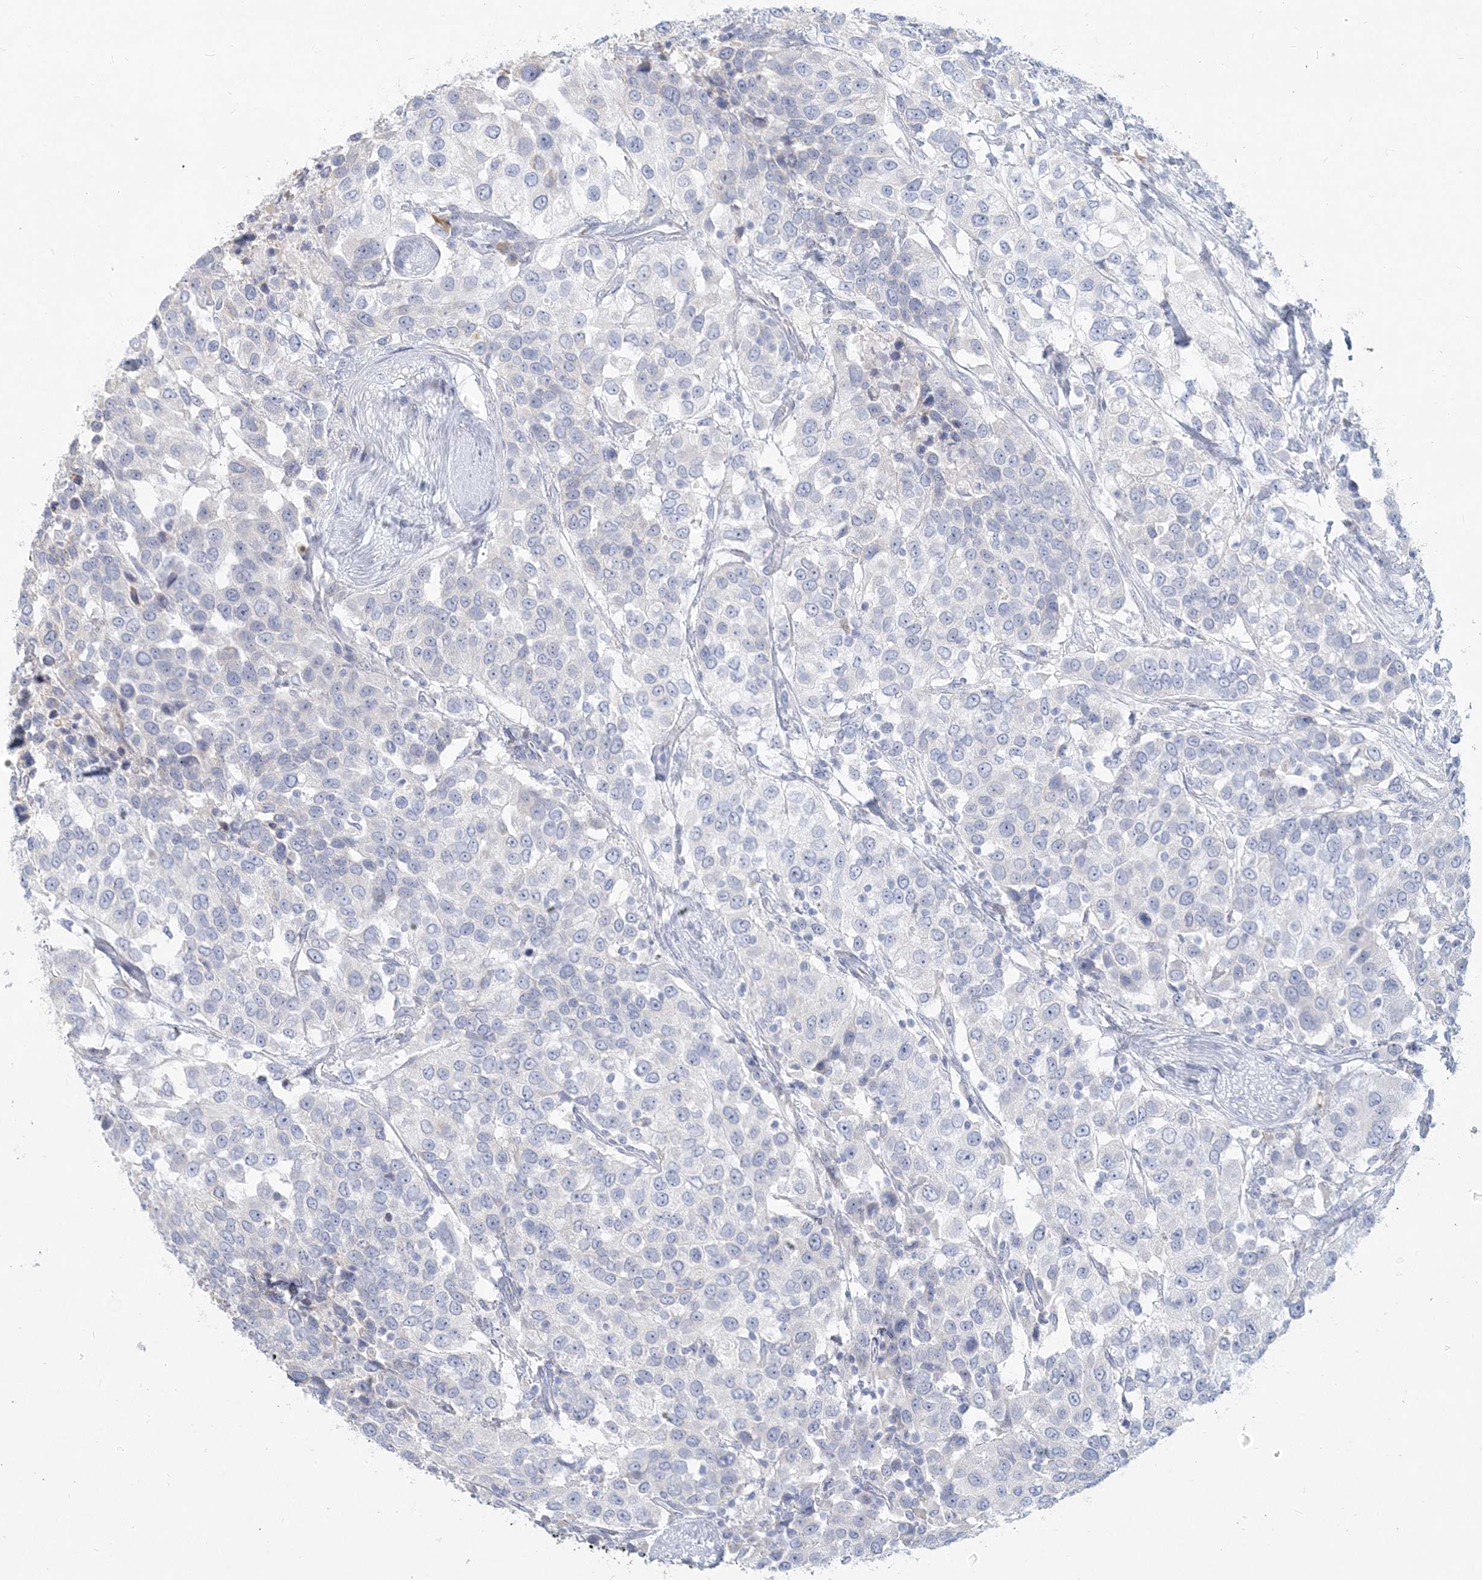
{"staining": {"intensity": "negative", "quantity": "none", "location": "none"}, "tissue": "urothelial cancer", "cell_type": "Tumor cells", "image_type": "cancer", "snomed": [{"axis": "morphology", "description": "Urothelial carcinoma, High grade"}, {"axis": "topography", "description": "Urinary bladder"}], "caption": "High power microscopy photomicrograph of an immunohistochemistry (IHC) histopathology image of urothelial cancer, revealing no significant expression in tumor cells.", "gene": "CSN1S1", "patient": {"sex": "female", "age": 80}}